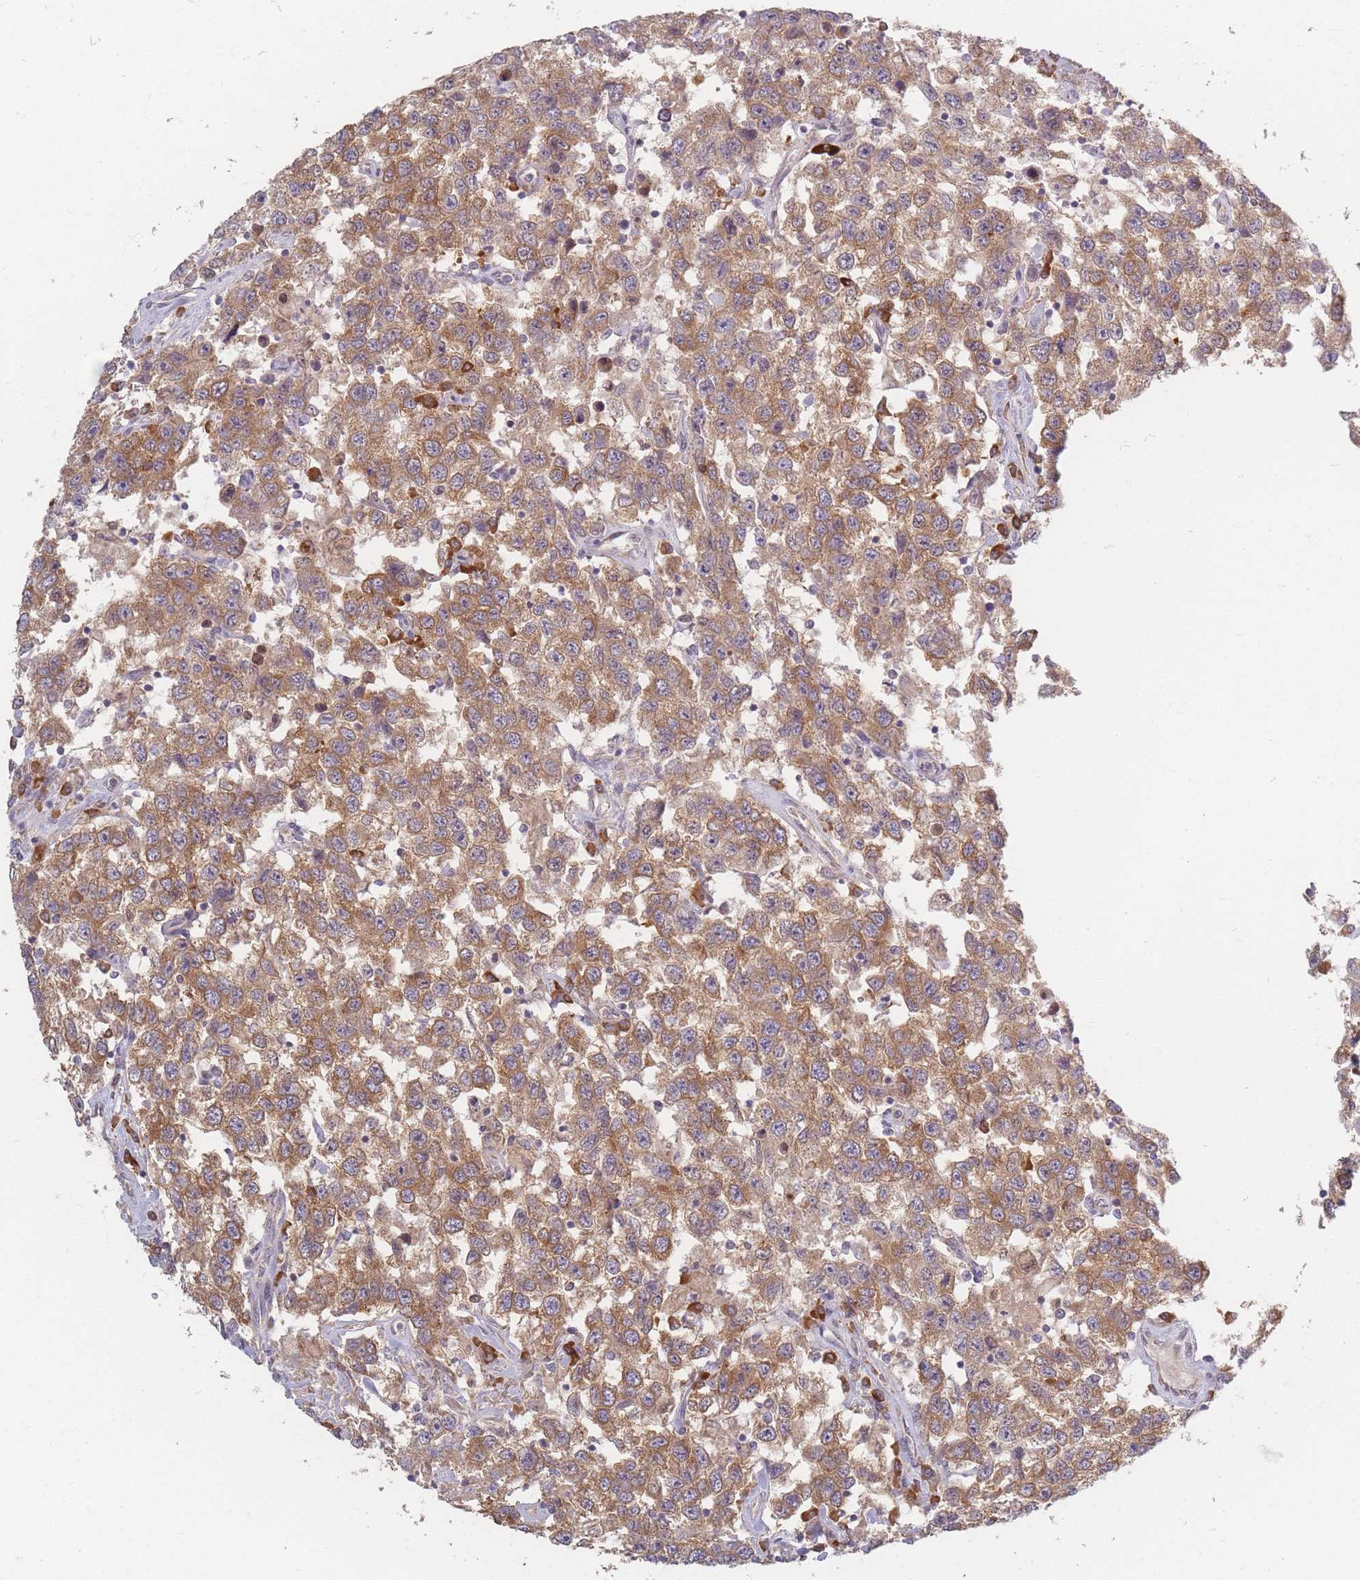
{"staining": {"intensity": "moderate", "quantity": ">75%", "location": "cytoplasmic/membranous"}, "tissue": "testis cancer", "cell_type": "Tumor cells", "image_type": "cancer", "snomed": [{"axis": "morphology", "description": "Seminoma, NOS"}, {"axis": "topography", "description": "Testis"}], "caption": "The micrograph reveals immunohistochemical staining of testis cancer. There is moderate cytoplasmic/membranous positivity is appreciated in approximately >75% of tumor cells. (Stains: DAB (3,3'-diaminobenzidine) in brown, nuclei in blue, Microscopy: brightfield microscopy at high magnification).", "gene": "SMIM14", "patient": {"sex": "male", "age": 41}}